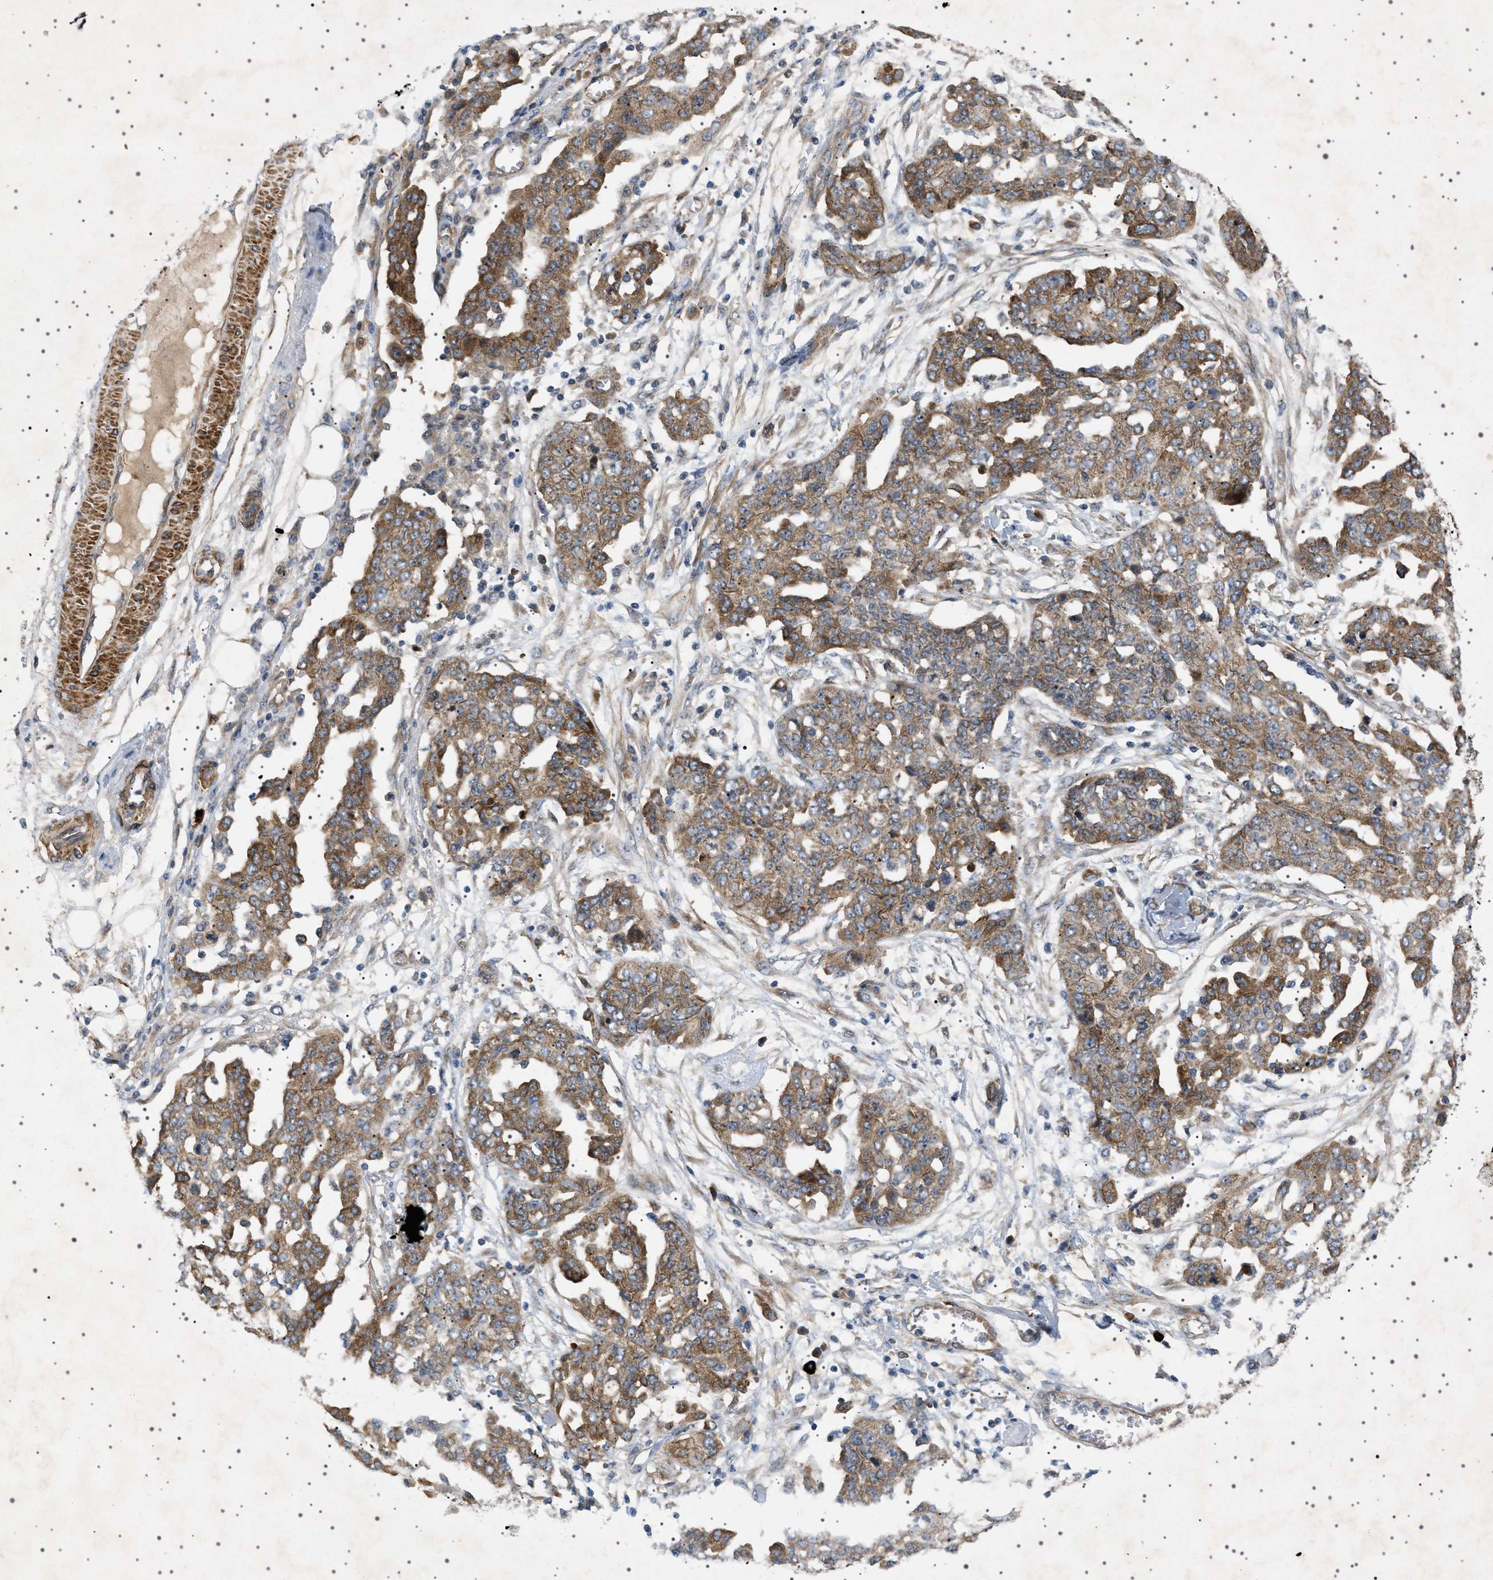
{"staining": {"intensity": "moderate", "quantity": ">75%", "location": "cytoplasmic/membranous"}, "tissue": "ovarian cancer", "cell_type": "Tumor cells", "image_type": "cancer", "snomed": [{"axis": "morphology", "description": "Cystadenocarcinoma, serous, NOS"}, {"axis": "topography", "description": "Soft tissue"}, {"axis": "topography", "description": "Ovary"}], "caption": "Serous cystadenocarcinoma (ovarian) stained with a protein marker reveals moderate staining in tumor cells.", "gene": "CCDC186", "patient": {"sex": "female", "age": 57}}